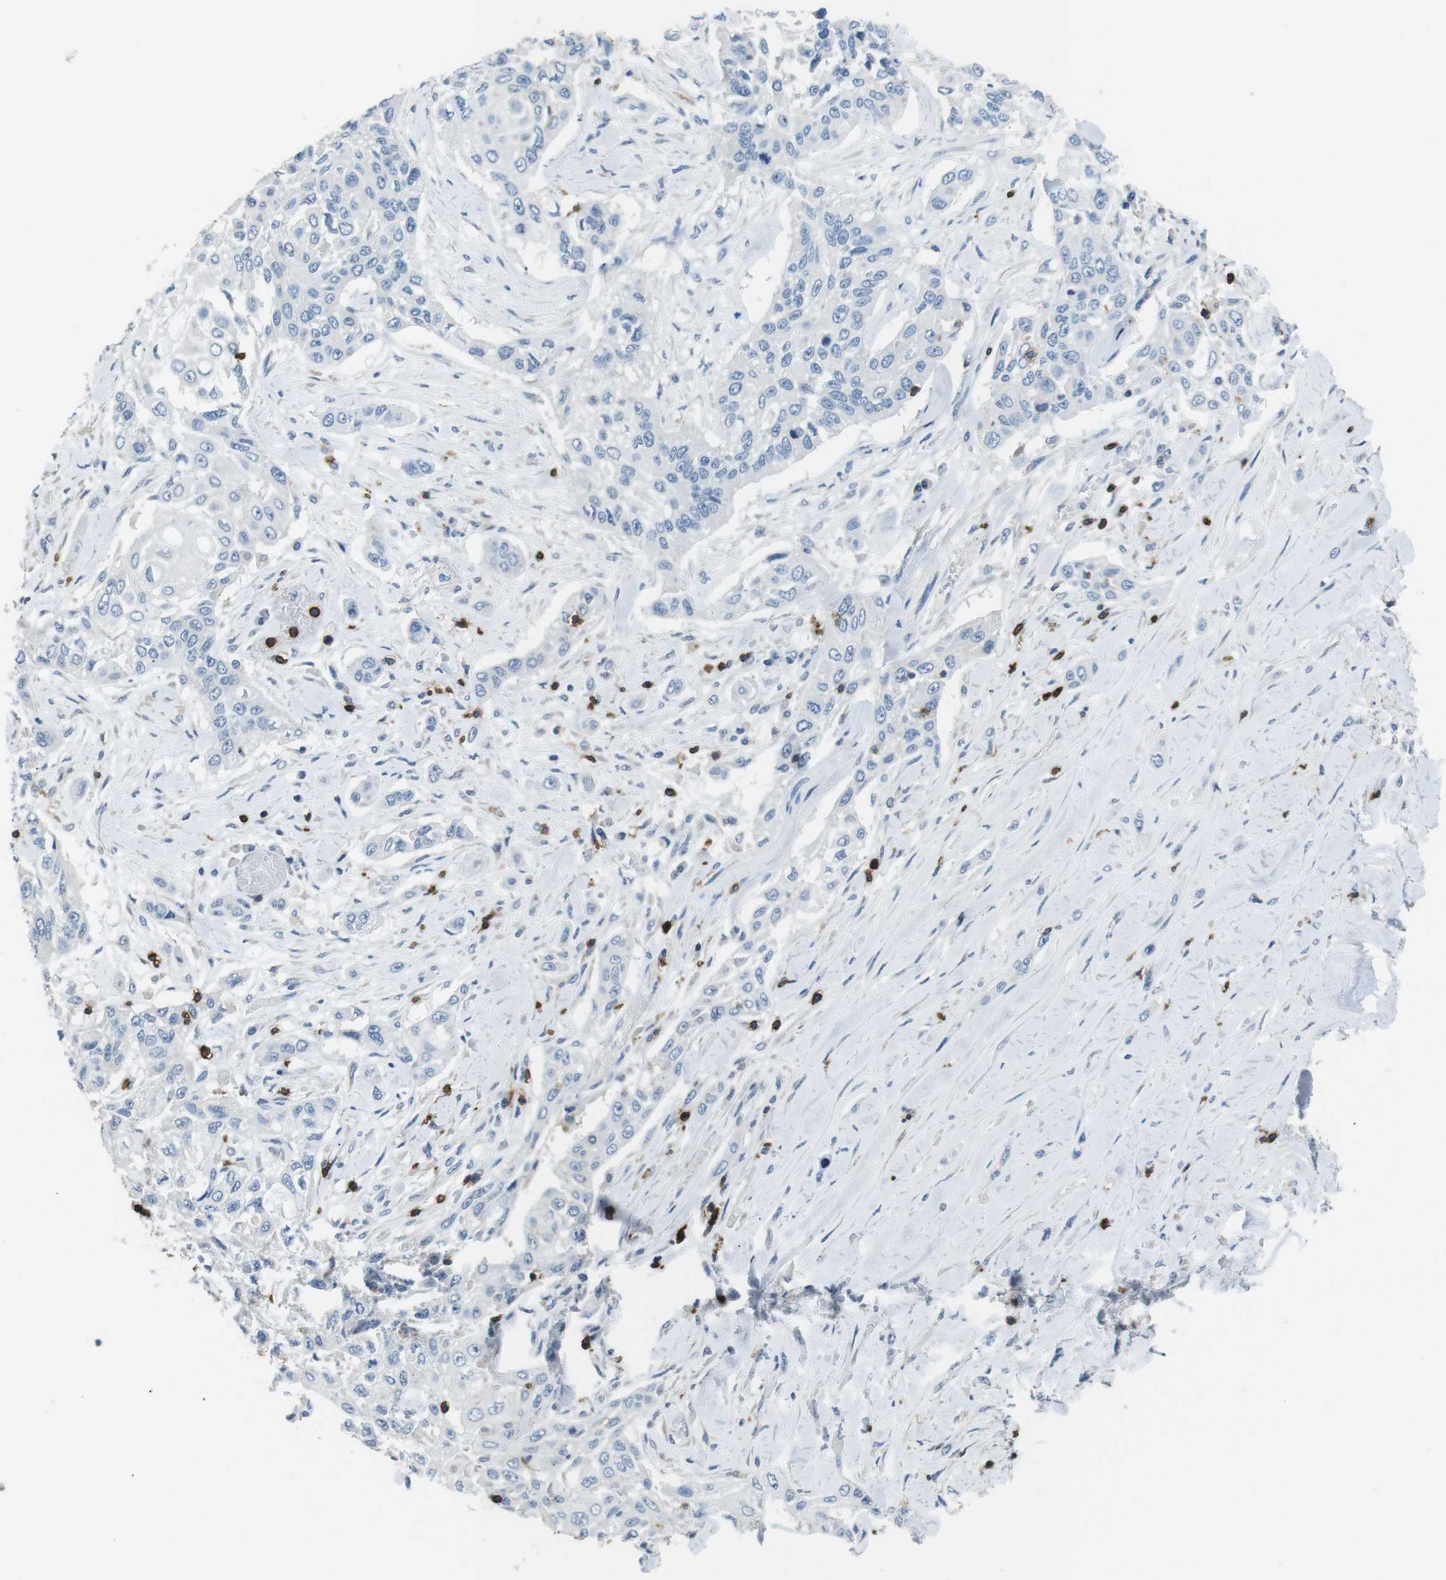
{"staining": {"intensity": "negative", "quantity": "none", "location": "none"}, "tissue": "lung cancer", "cell_type": "Tumor cells", "image_type": "cancer", "snomed": [{"axis": "morphology", "description": "Squamous cell carcinoma, NOS"}, {"axis": "topography", "description": "Lung"}], "caption": "Immunohistochemical staining of lung squamous cell carcinoma shows no significant positivity in tumor cells.", "gene": "CD6", "patient": {"sex": "male", "age": 71}}